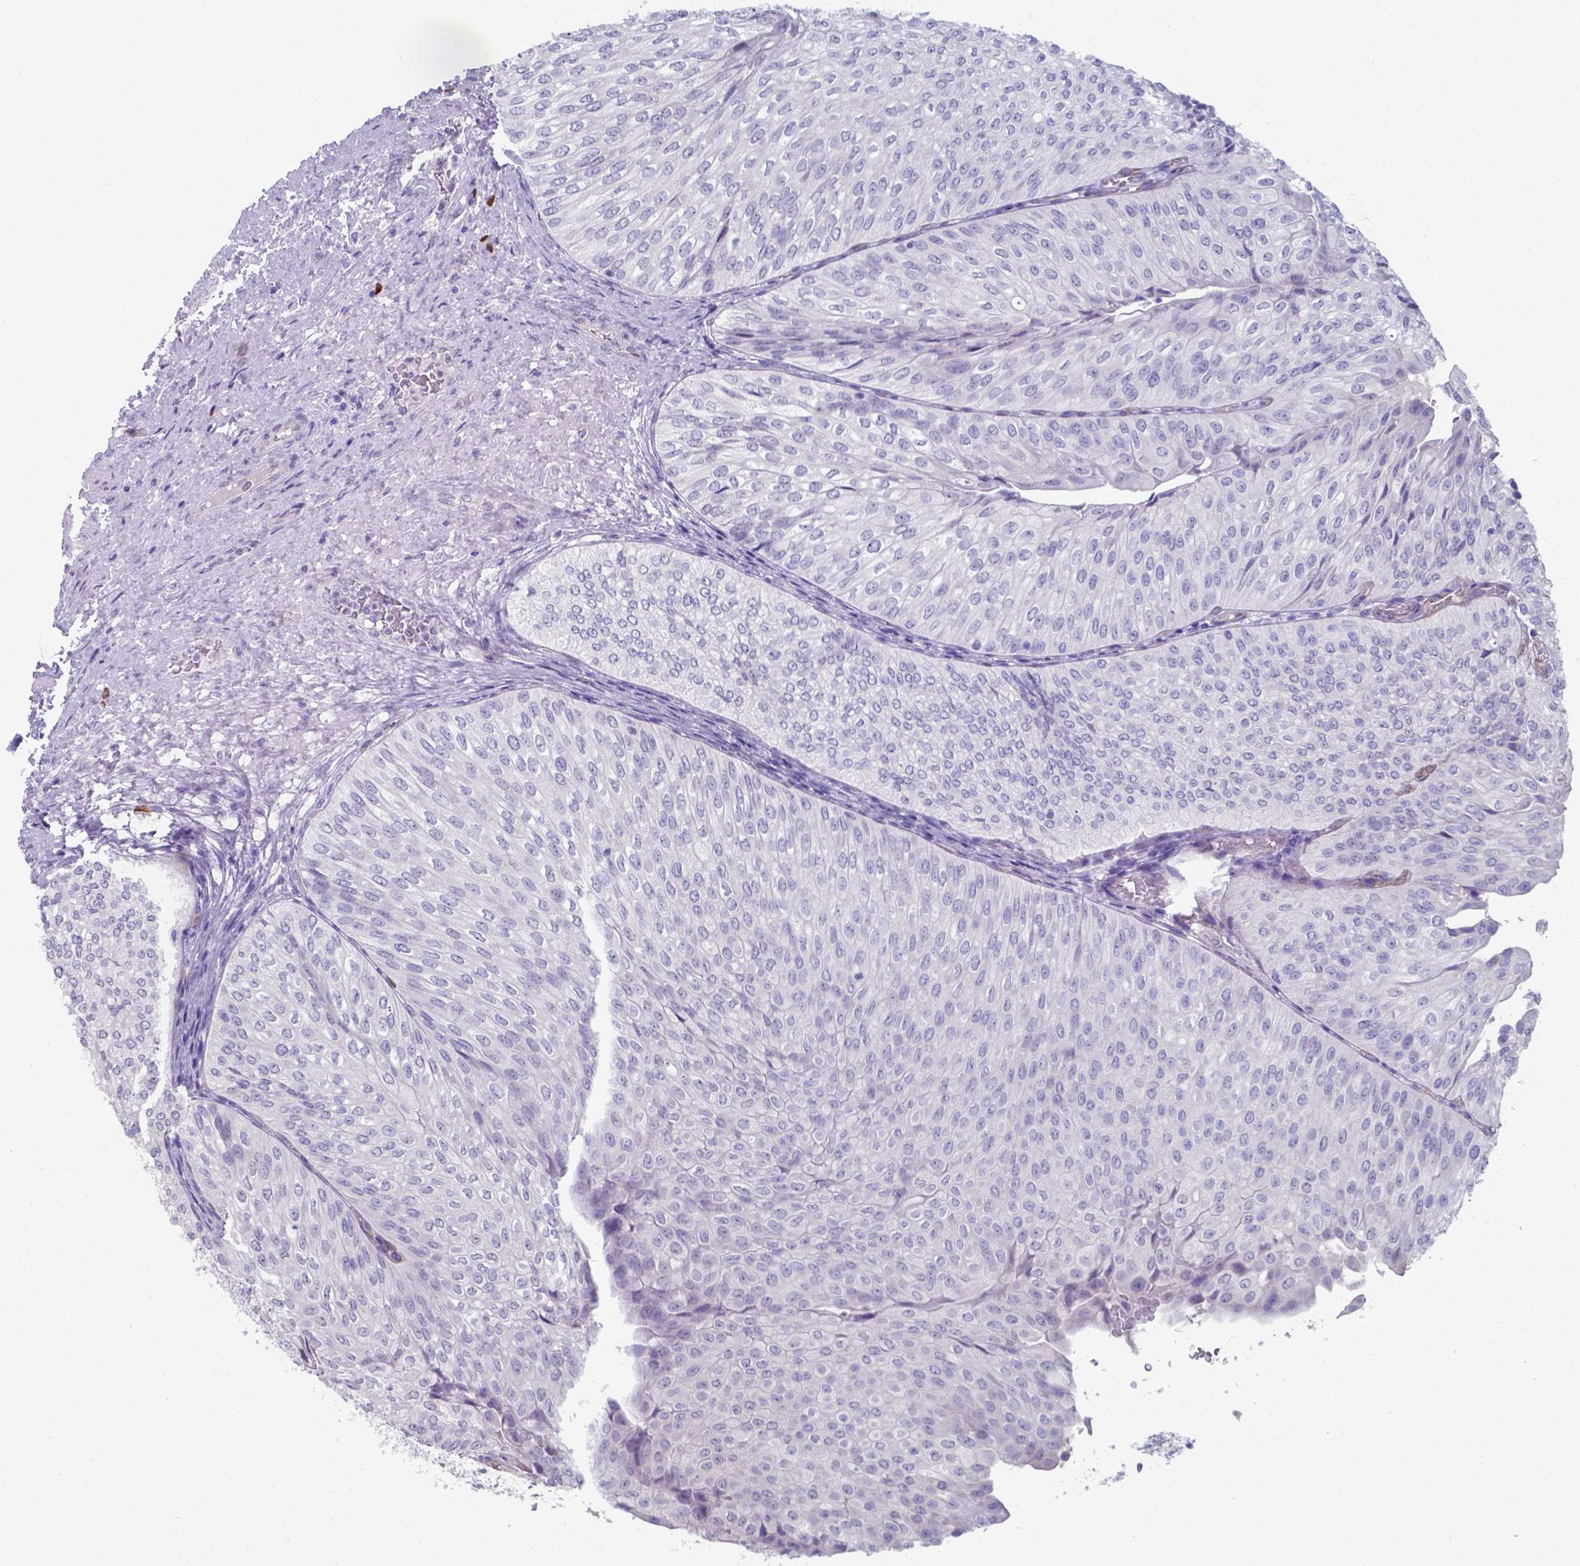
{"staining": {"intensity": "negative", "quantity": "none", "location": "none"}, "tissue": "urothelial cancer", "cell_type": "Tumor cells", "image_type": "cancer", "snomed": [{"axis": "morphology", "description": "Urothelial carcinoma, NOS"}, {"axis": "topography", "description": "Urinary bladder"}], "caption": "Immunohistochemical staining of human transitional cell carcinoma shows no significant positivity in tumor cells.", "gene": "UBE2J1", "patient": {"sex": "male", "age": 62}}